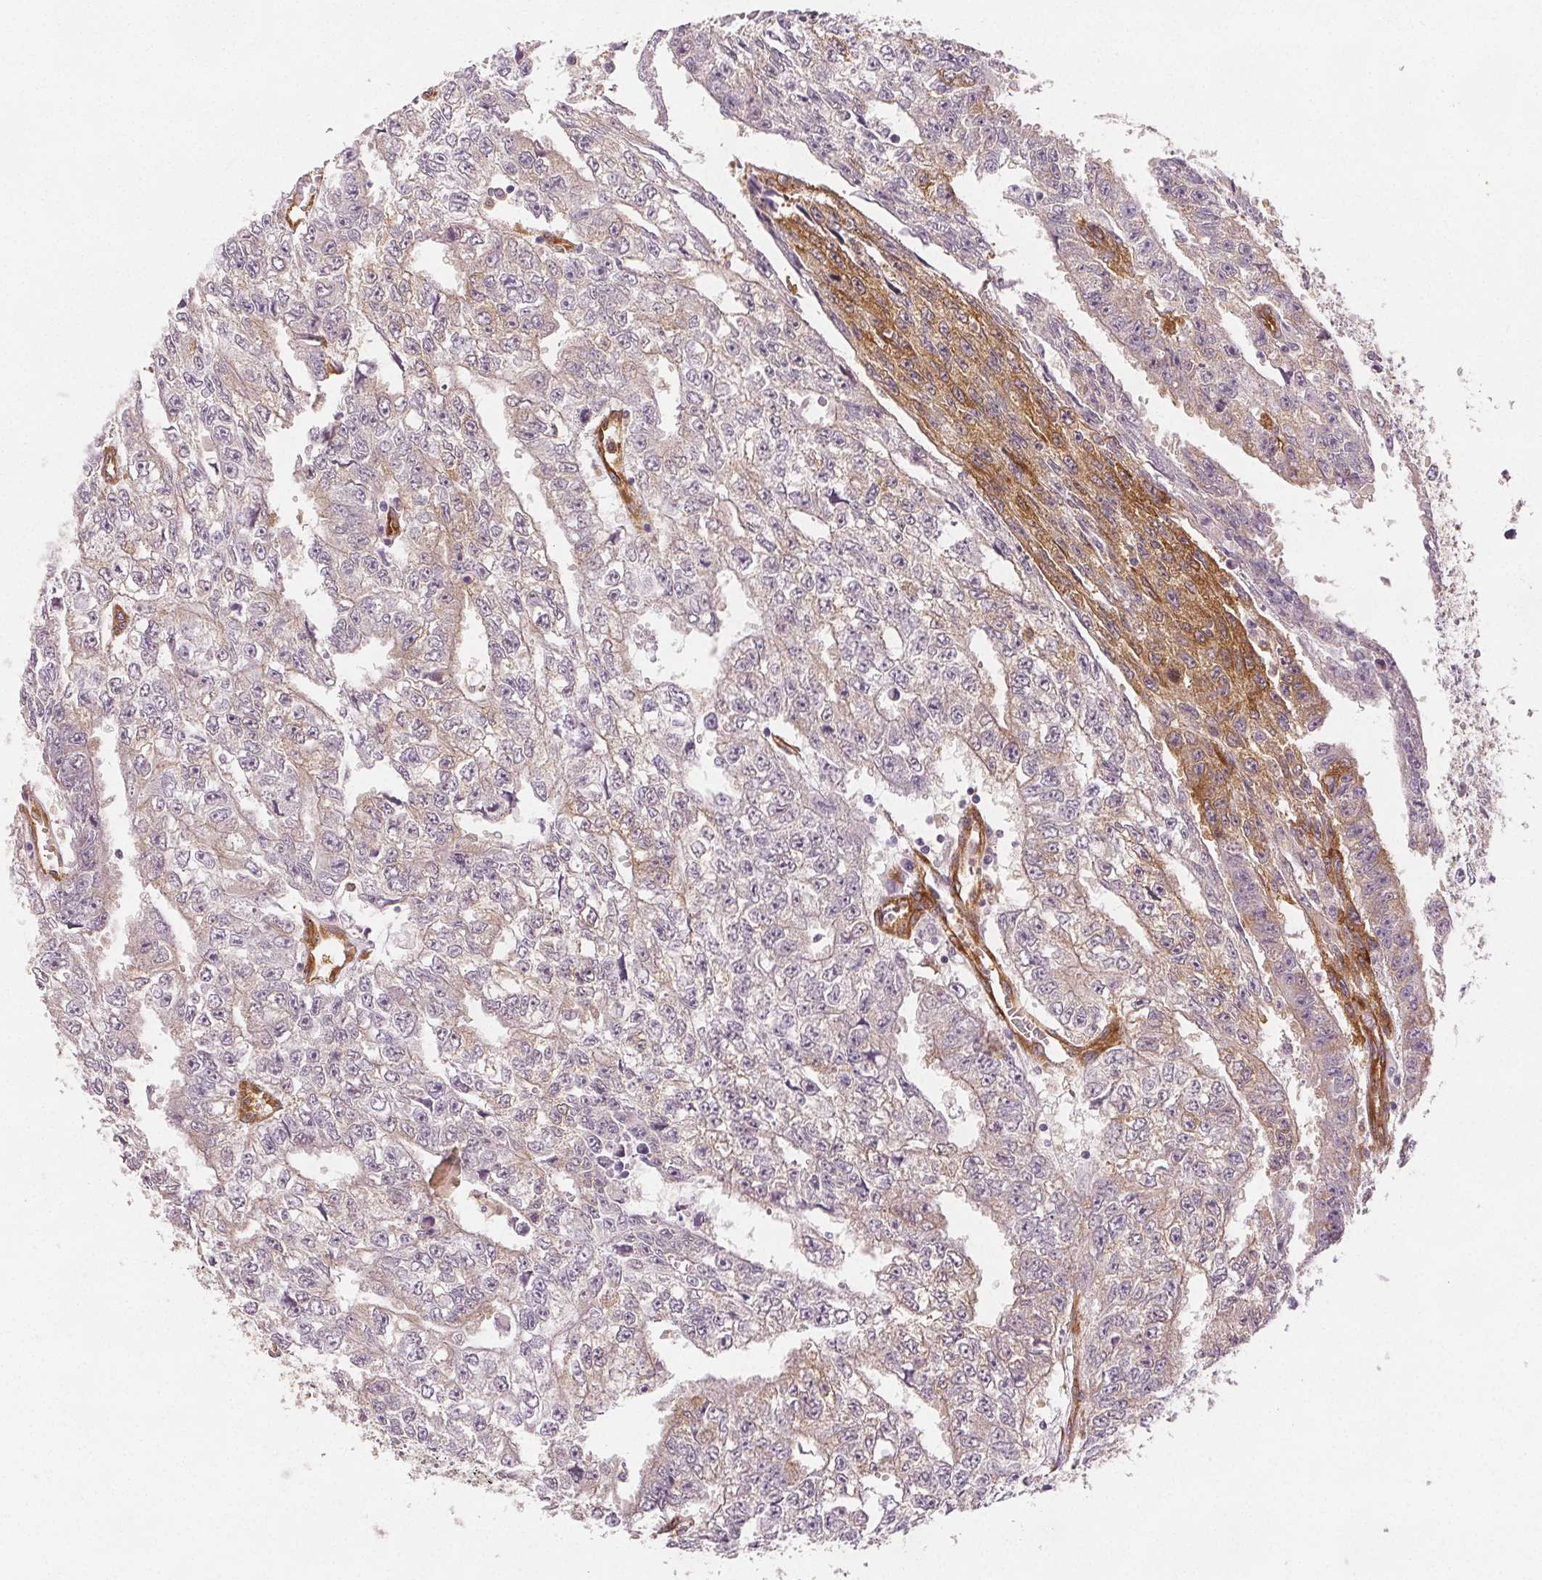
{"staining": {"intensity": "negative", "quantity": "none", "location": "none"}, "tissue": "testis cancer", "cell_type": "Tumor cells", "image_type": "cancer", "snomed": [{"axis": "morphology", "description": "Carcinoma, Embryonal, NOS"}, {"axis": "morphology", "description": "Teratoma, malignant, NOS"}, {"axis": "topography", "description": "Testis"}], "caption": "Testis cancer (embryonal carcinoma) stained for a protein using immunohistochemistry (IHC) displays no expression tumor cells.", "gene": "DIAPH2", "patient": {"sex": "male", "age": 24}}